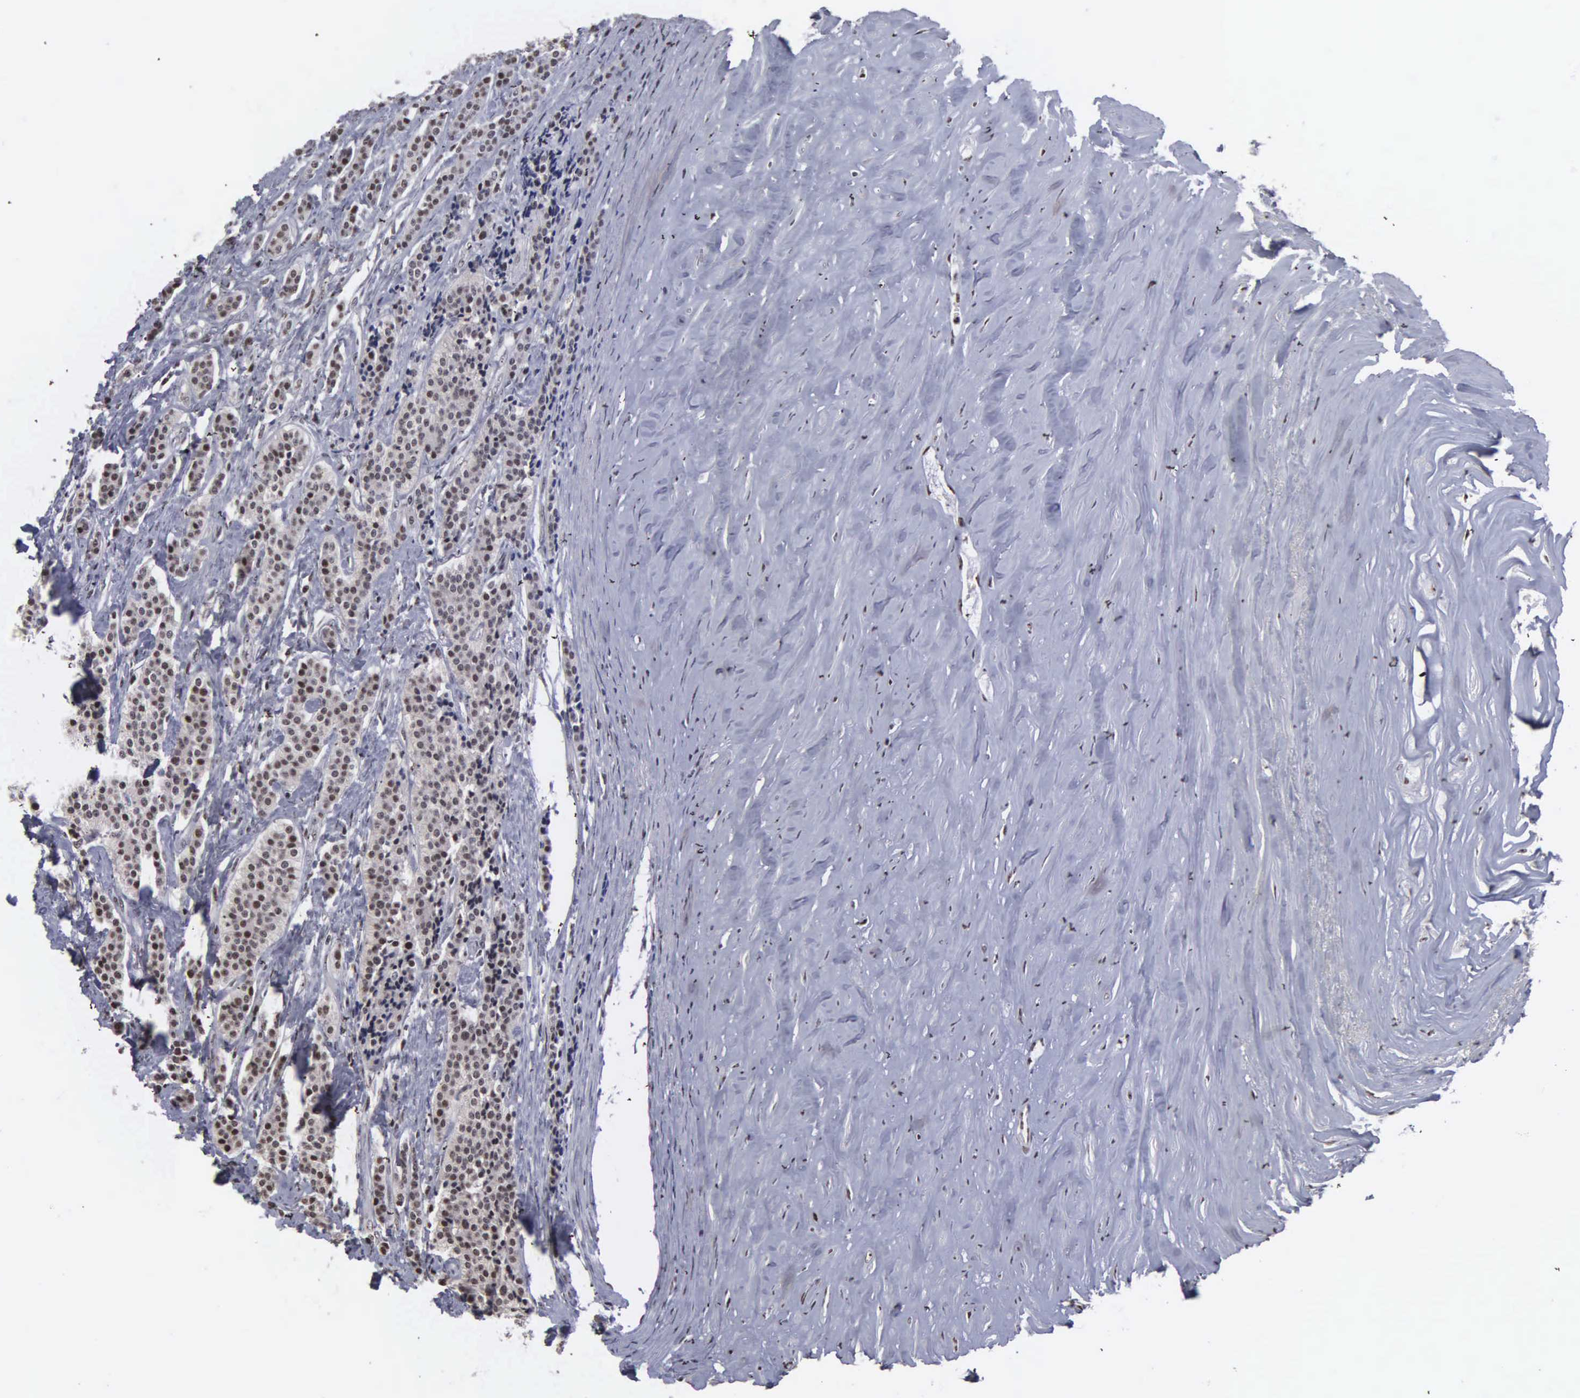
{"staining": {"intensity": "weak", "quantity": "25%-75%", "location": "nuclear"}, "tissue": "carcinoid", "cell_type": "Tumor cells", "image_type": "cancer", "snomed": [{"axis": "morphology", "description": "Carcinoid, malignant, NOS"}, {"axis": "topography", "description": "Small intestine"}], "caption": "Protein staining of carcinoid (malignant) tissue exhibits weak nuclear positivity in approximately 25%-75% of tumor cells.", "gene": "KIAA0586", "patient": {"sex": "male", "age": 63}}